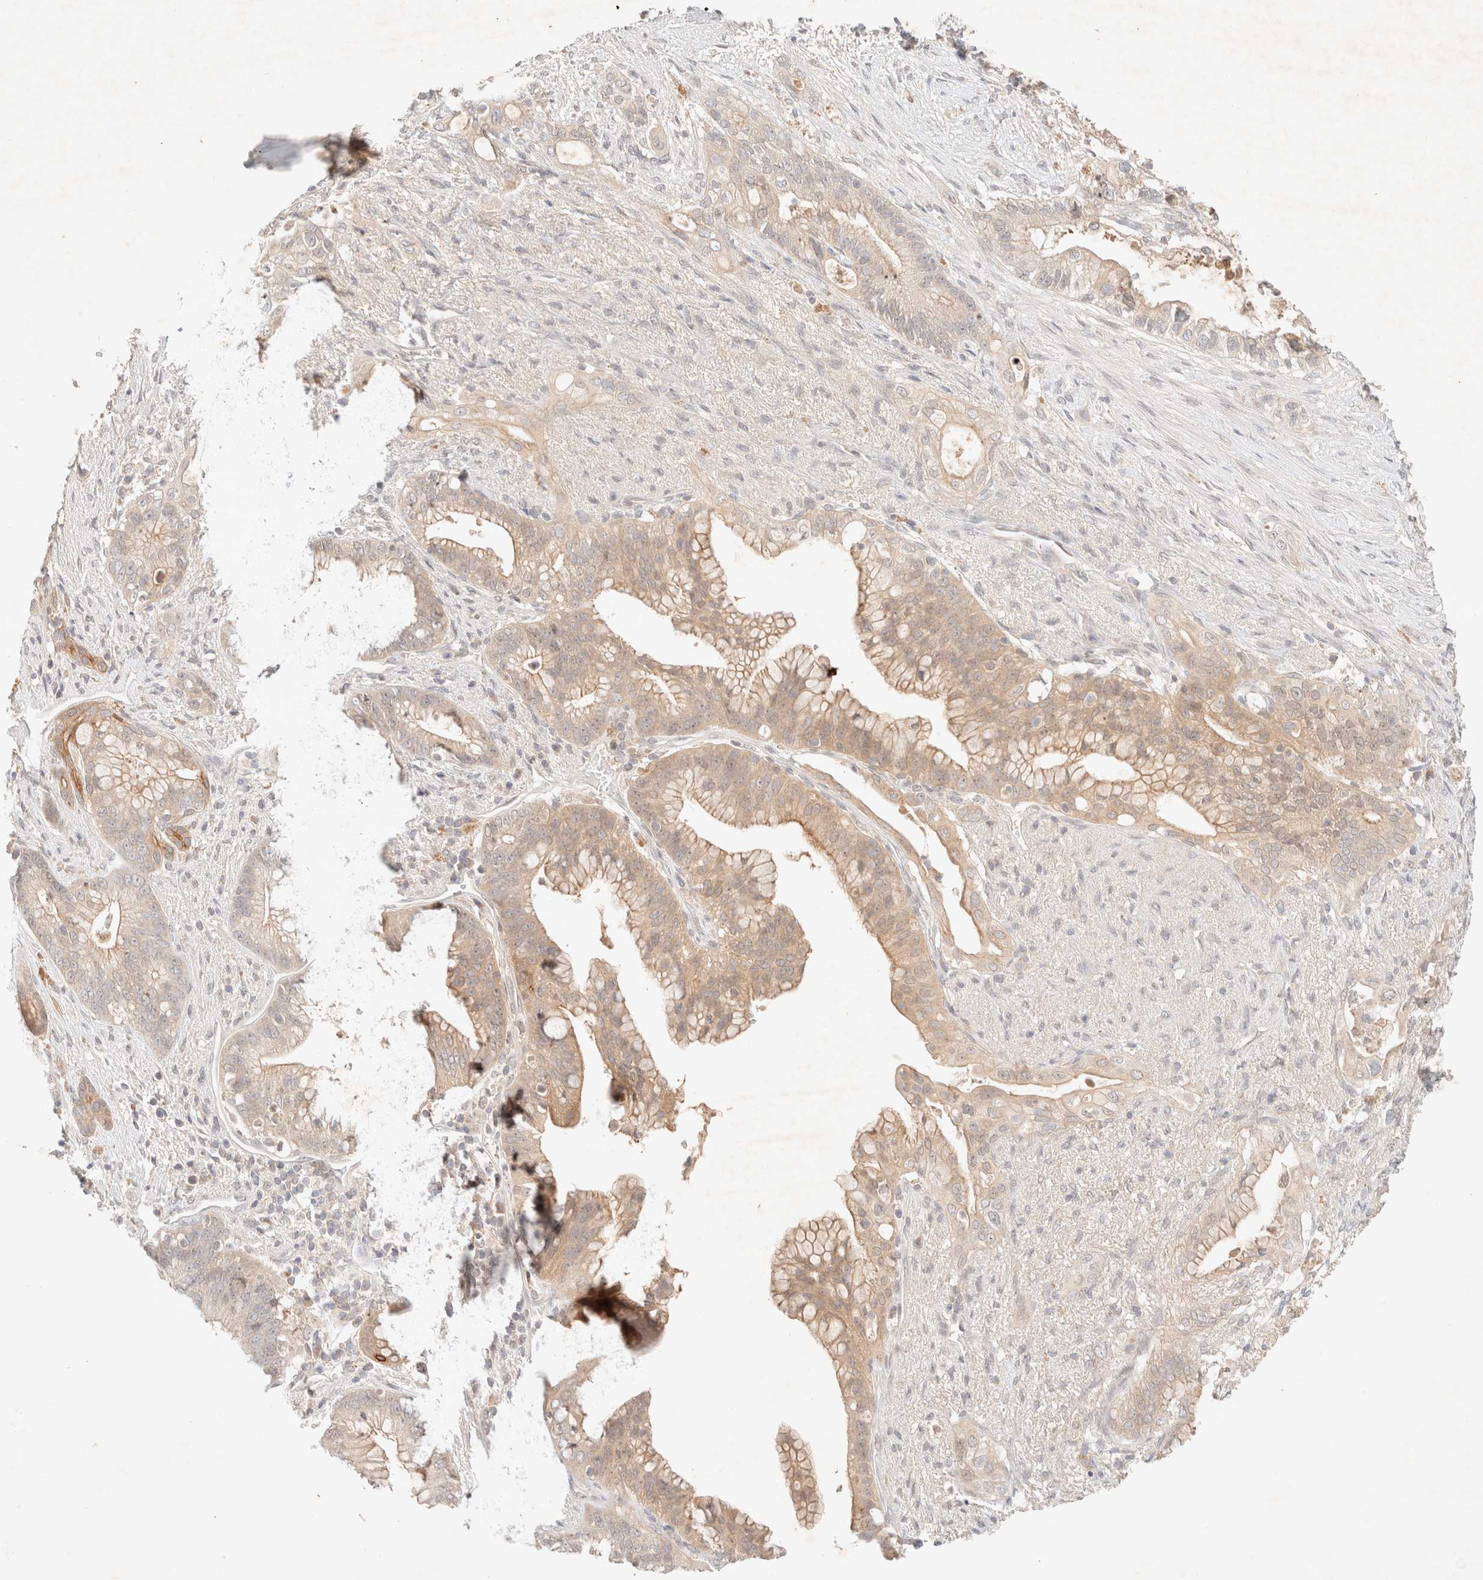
{"staining": {"intensity": "weak", "quantity": ">75%", "location": "cytoplasmic/membranous"}, "tissue": "pancreatic cancer", "cell_type": "Tumor cells", "image_type": "cancer", "snomed": [{"axis": "morphology", "description": "Adenocarcinoma, NOS"}, {"axis": "topography", "description": "Pancreas"}], "caption": "Immunohistochemical staining of pancreatic adenocarcinoma exhibits weak cytoplasmic/membranous protein positivity in about >75% of tumor cells. (Brightfield microscopy of DAB IHC at high magnification).", "gene": "SARM1", "patient": {"sex": "male", "age": 53}}